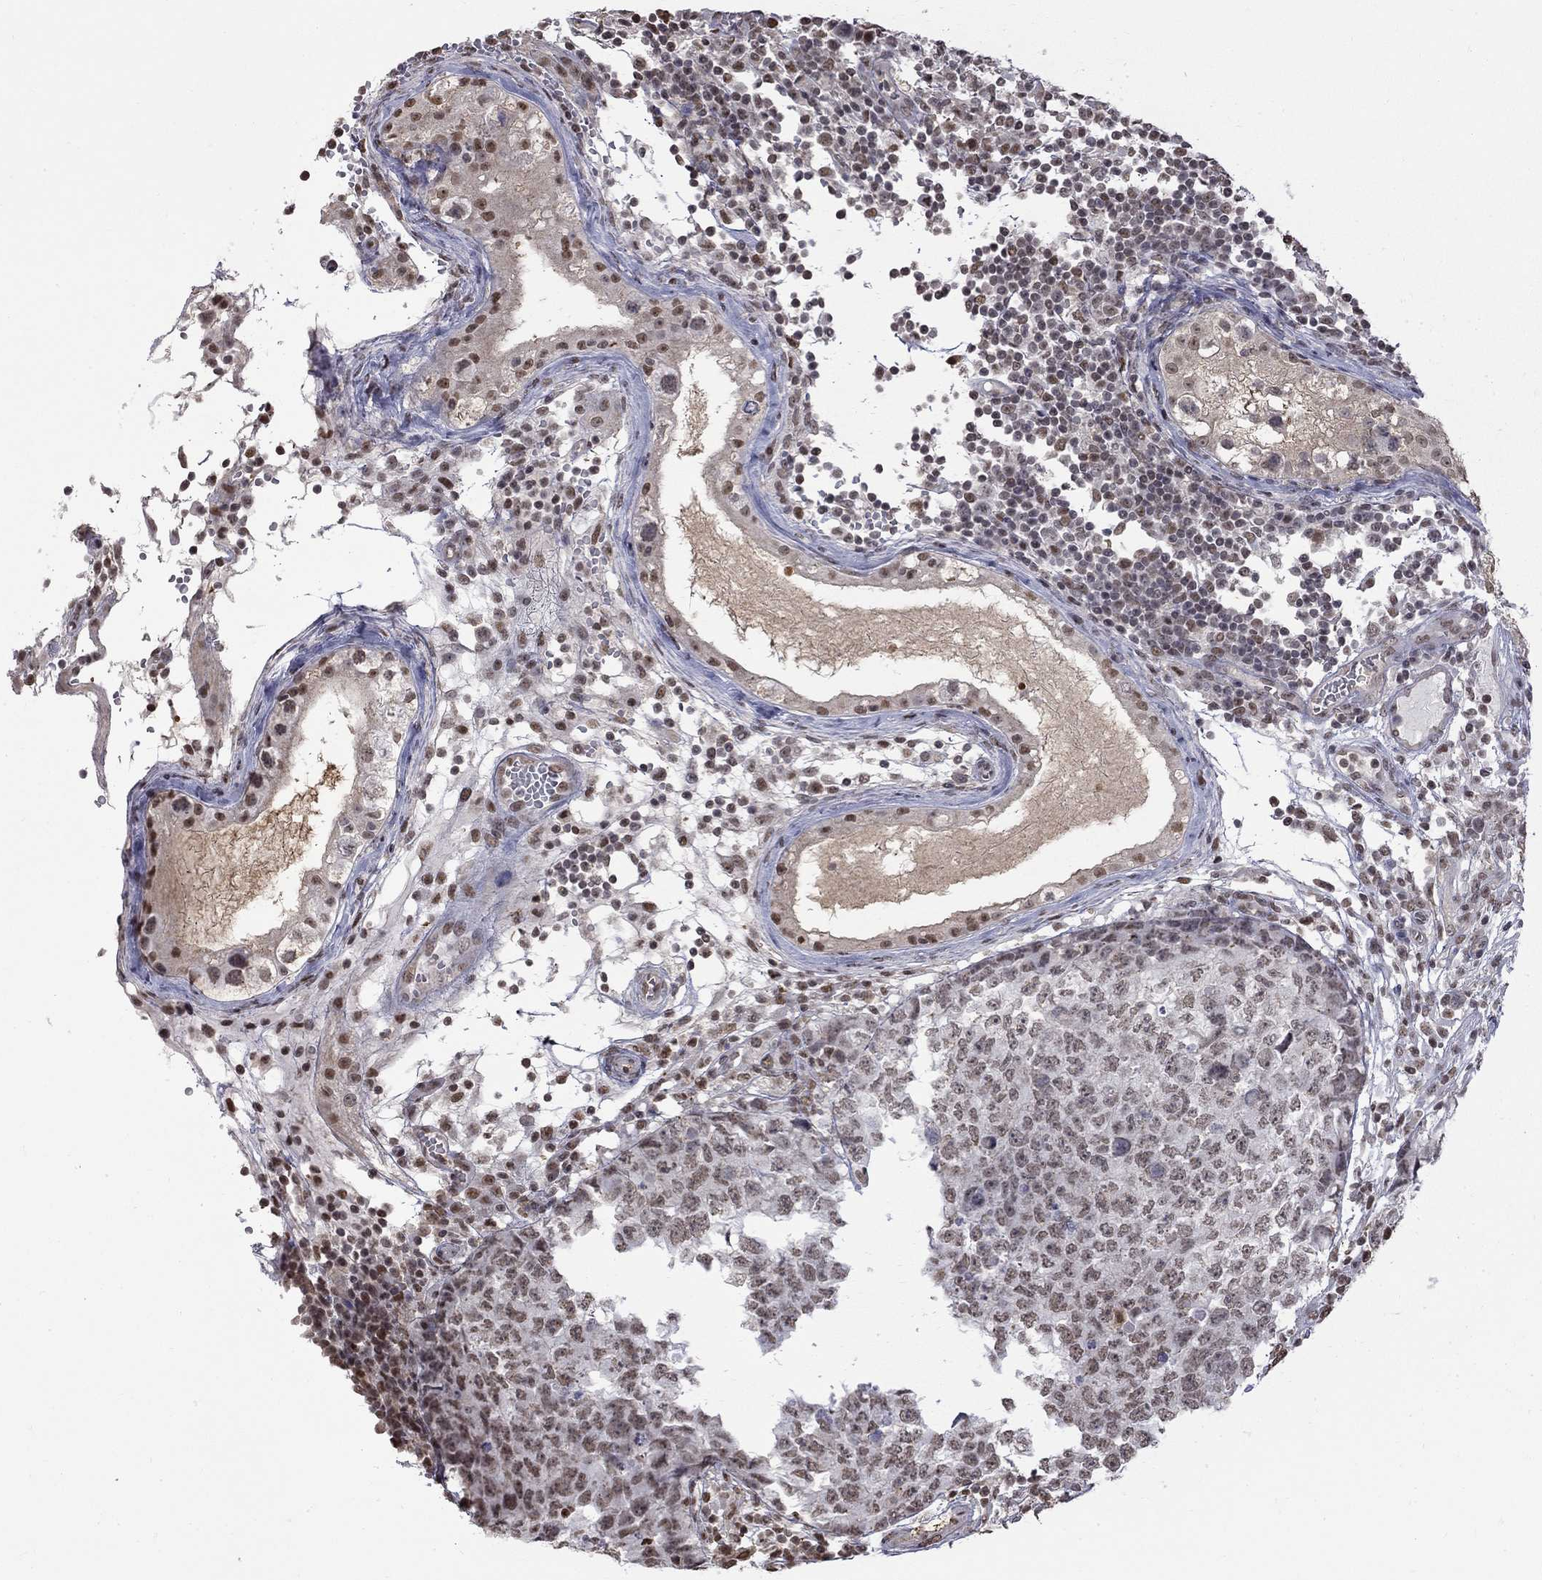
{"staining": {"intensity": "weak", "quantity": "<25%", "location": "nuclear"}, "tissue": "testis cancer", "cell_type": "Tumor cells", "image_type": "cancer", "snomed": [{"axis": "morphology", "description": "Carcinoma, Embryonal, NOS"}, {"axis": "topography", "description": "Testis"}], "caption": "Protein analysis of testis embryonal carcinoma displays no significant staining in tumor cells.", "gene": "RFWD3", "patient": {"sex": "male", "age": 23}}